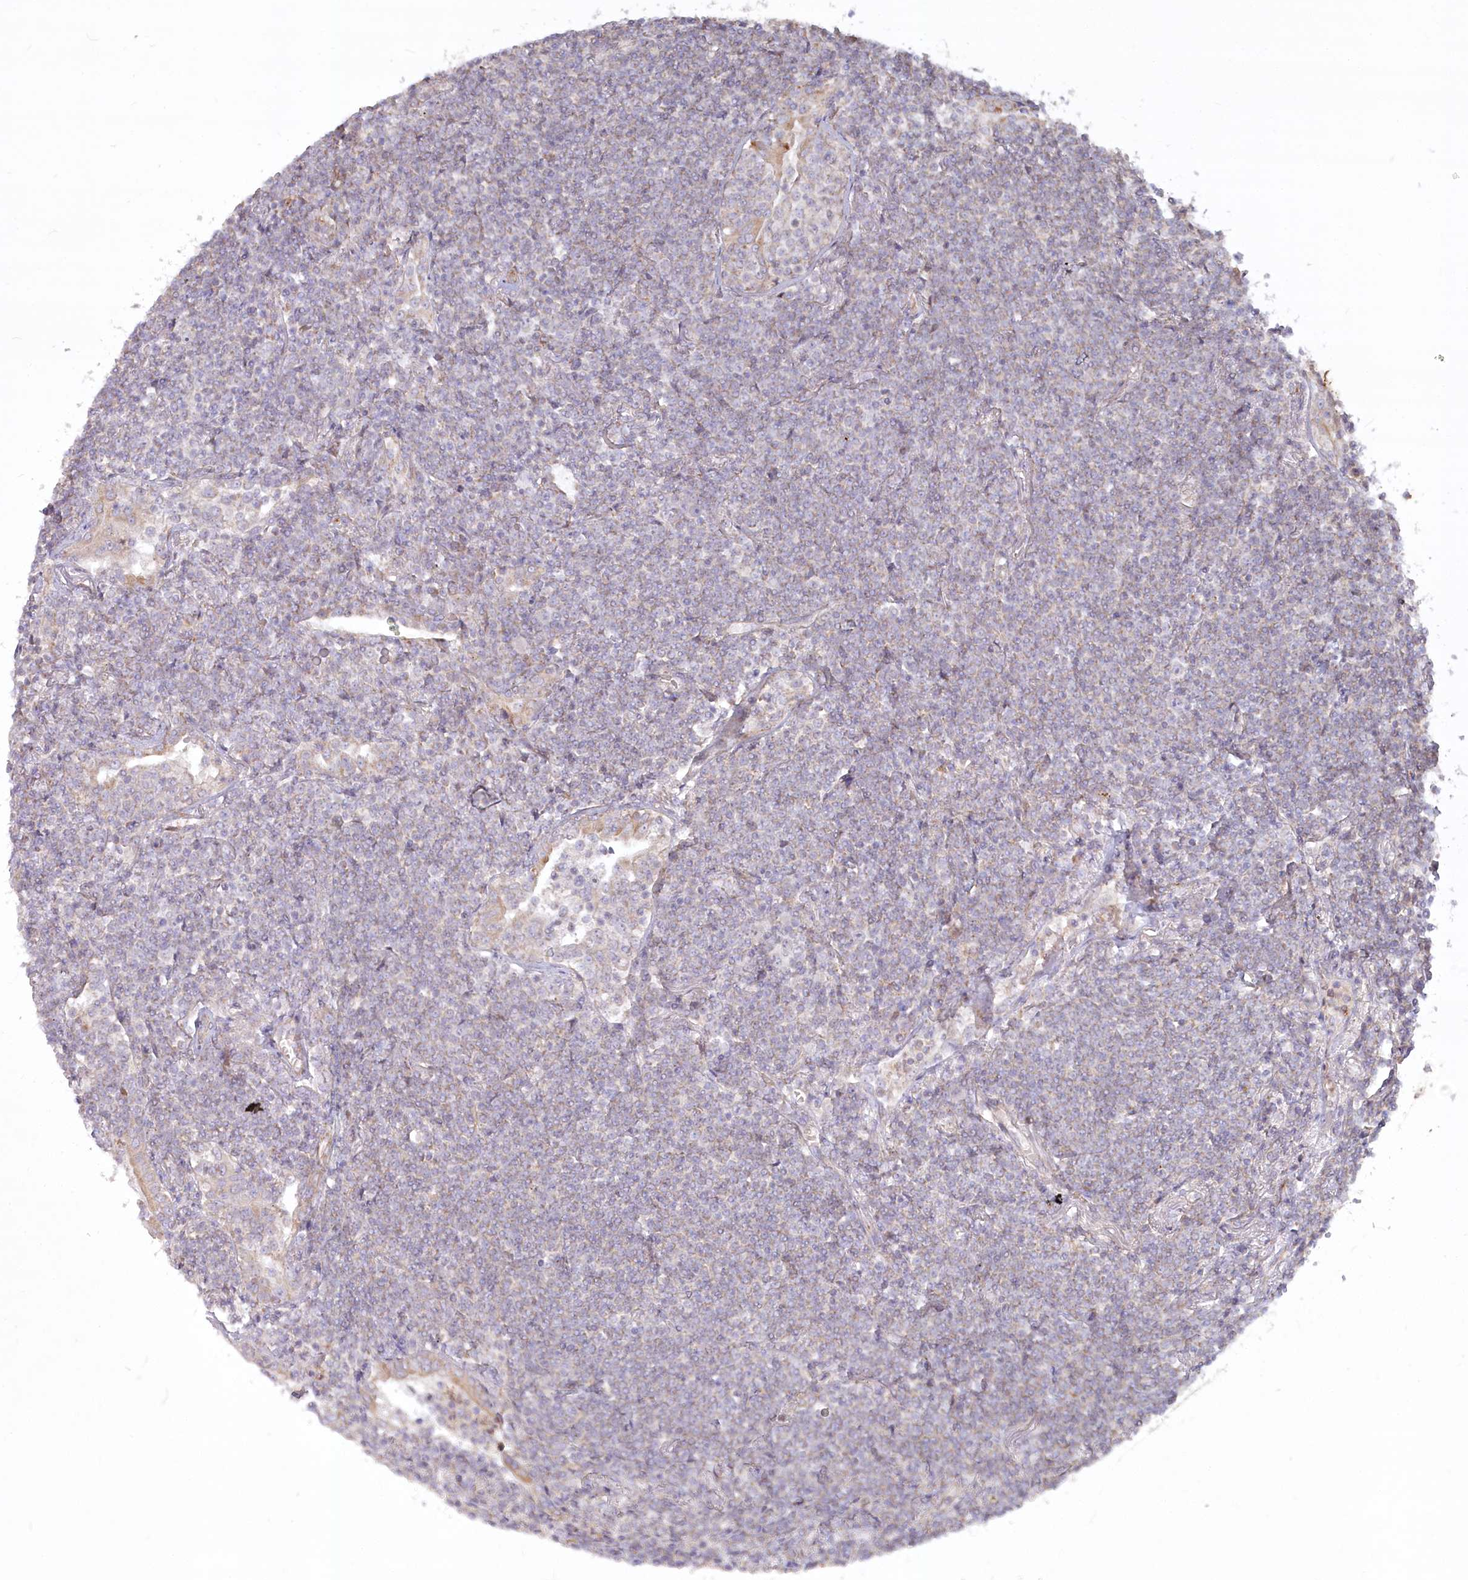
{"staining": {"intensity": "negative", "quantity": "none", "location": "none"}, "tissue": "lymphoma", "cell_type": "Tumor cells", "image_type": "cancer", "snomed": [{"axis": "morphology", "description": "Malignant lymphoma, non-Hodgkin's type, Low grade"}, {"axis": "topography", "description": "Lung"}], "caption": "Human low-grade malignant lymphoma, non-Hodgkin's type stained for a protein using immunohistochemistry (IHC) reveals no positivity in tumor cells.", "gene": "MTG1", "patient": {"sex": "female", "age": 71}}